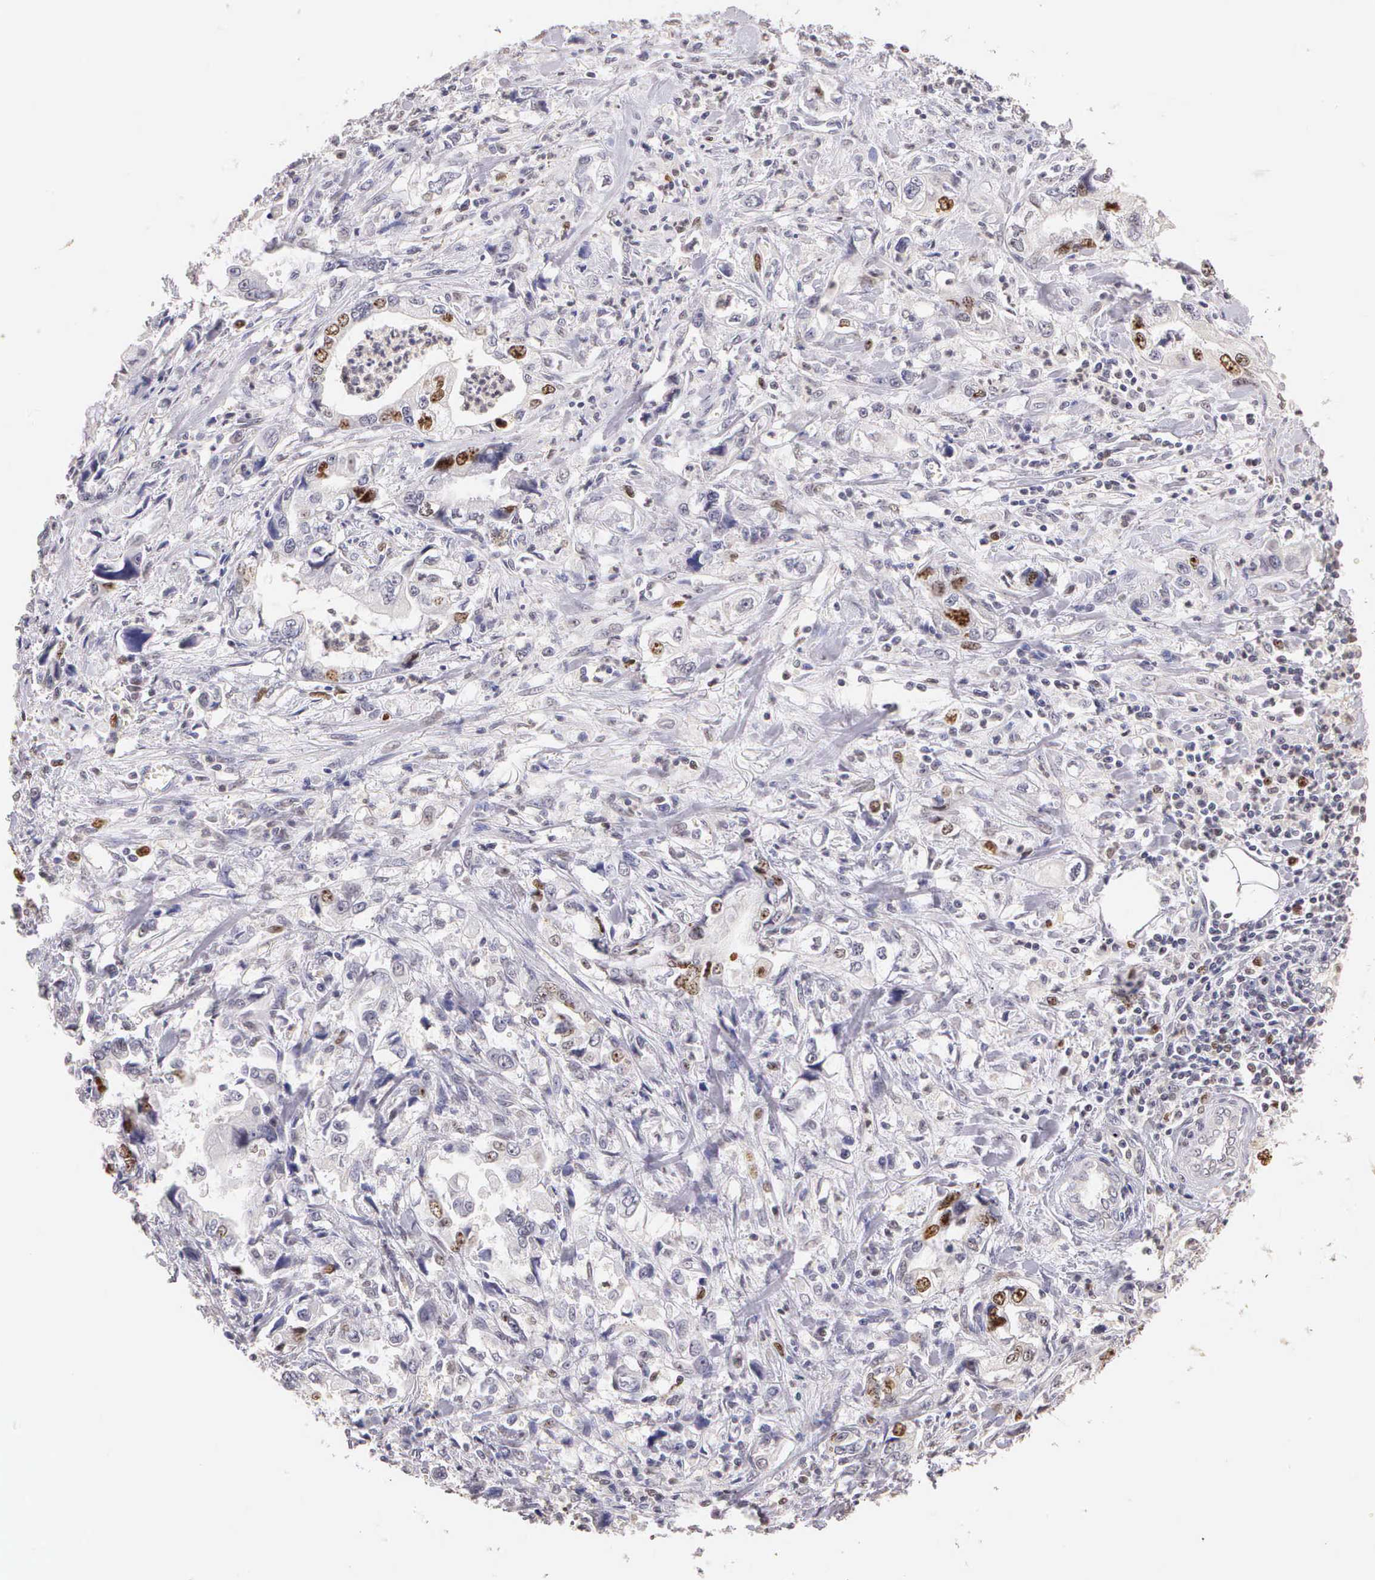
{"staining": {"intensity": "moderate", "quantity": "<25%", "location": "nuclear"}, "tissue": "stomach cancer", "cell_type": "Tumor cells", "image_type": "cancer", "snomed": [{"axis": "morphology", "description": "Adenocarcinoma, NOS"}, {"axis": "topography", "description": "Pancreas"}, {"axis": "topography", "description": "Stomach, upper"}], "caption": "Approximately <25% of tumor cells in stomach adenocarcinoma reveal moderate nuclear protein positivity as visualized by brown immunohistochemical staining.", "gene": "MKI67", "patient": {"sex": "male", "age": 77}}